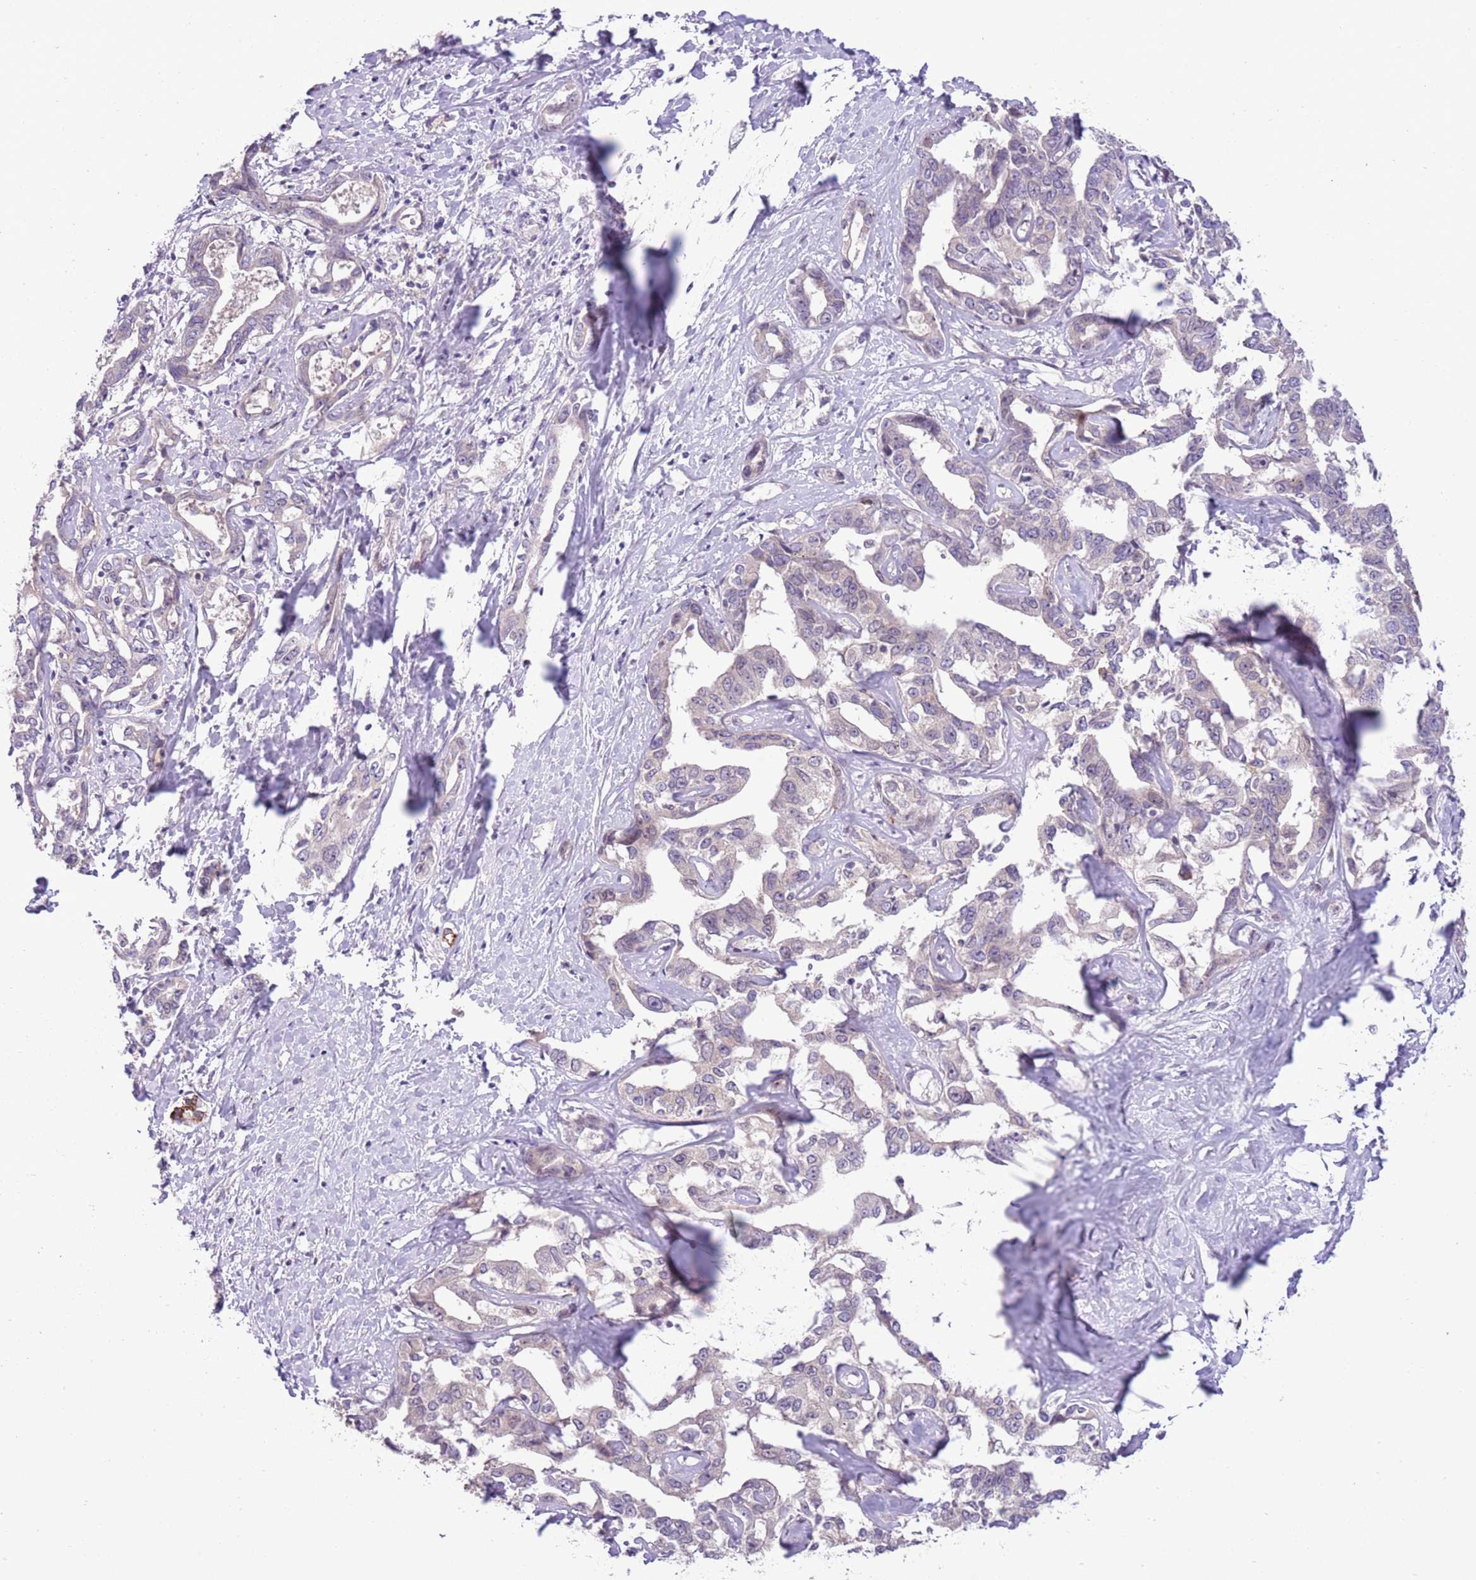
{"staining": {"intensity": "negative", "quantity": "none", "location": "none"}, "tissue": "liver cancer", "cell_type": "Tumor cells", "image_type": "cancer", "snomed": [{"axis": "morphology", "description": "Cholangiocarcinoma"}, {"axis": "topography", "description": "Liver"}], "caption": "This image is of liver cholangiocarcinoma stained with IHC to label a protein in brown with the nuclei are counter-stained blue. There is no positivity in tumor cells.", "gene": "CCND2", "patient": {"sex": "male", "age": 59}}